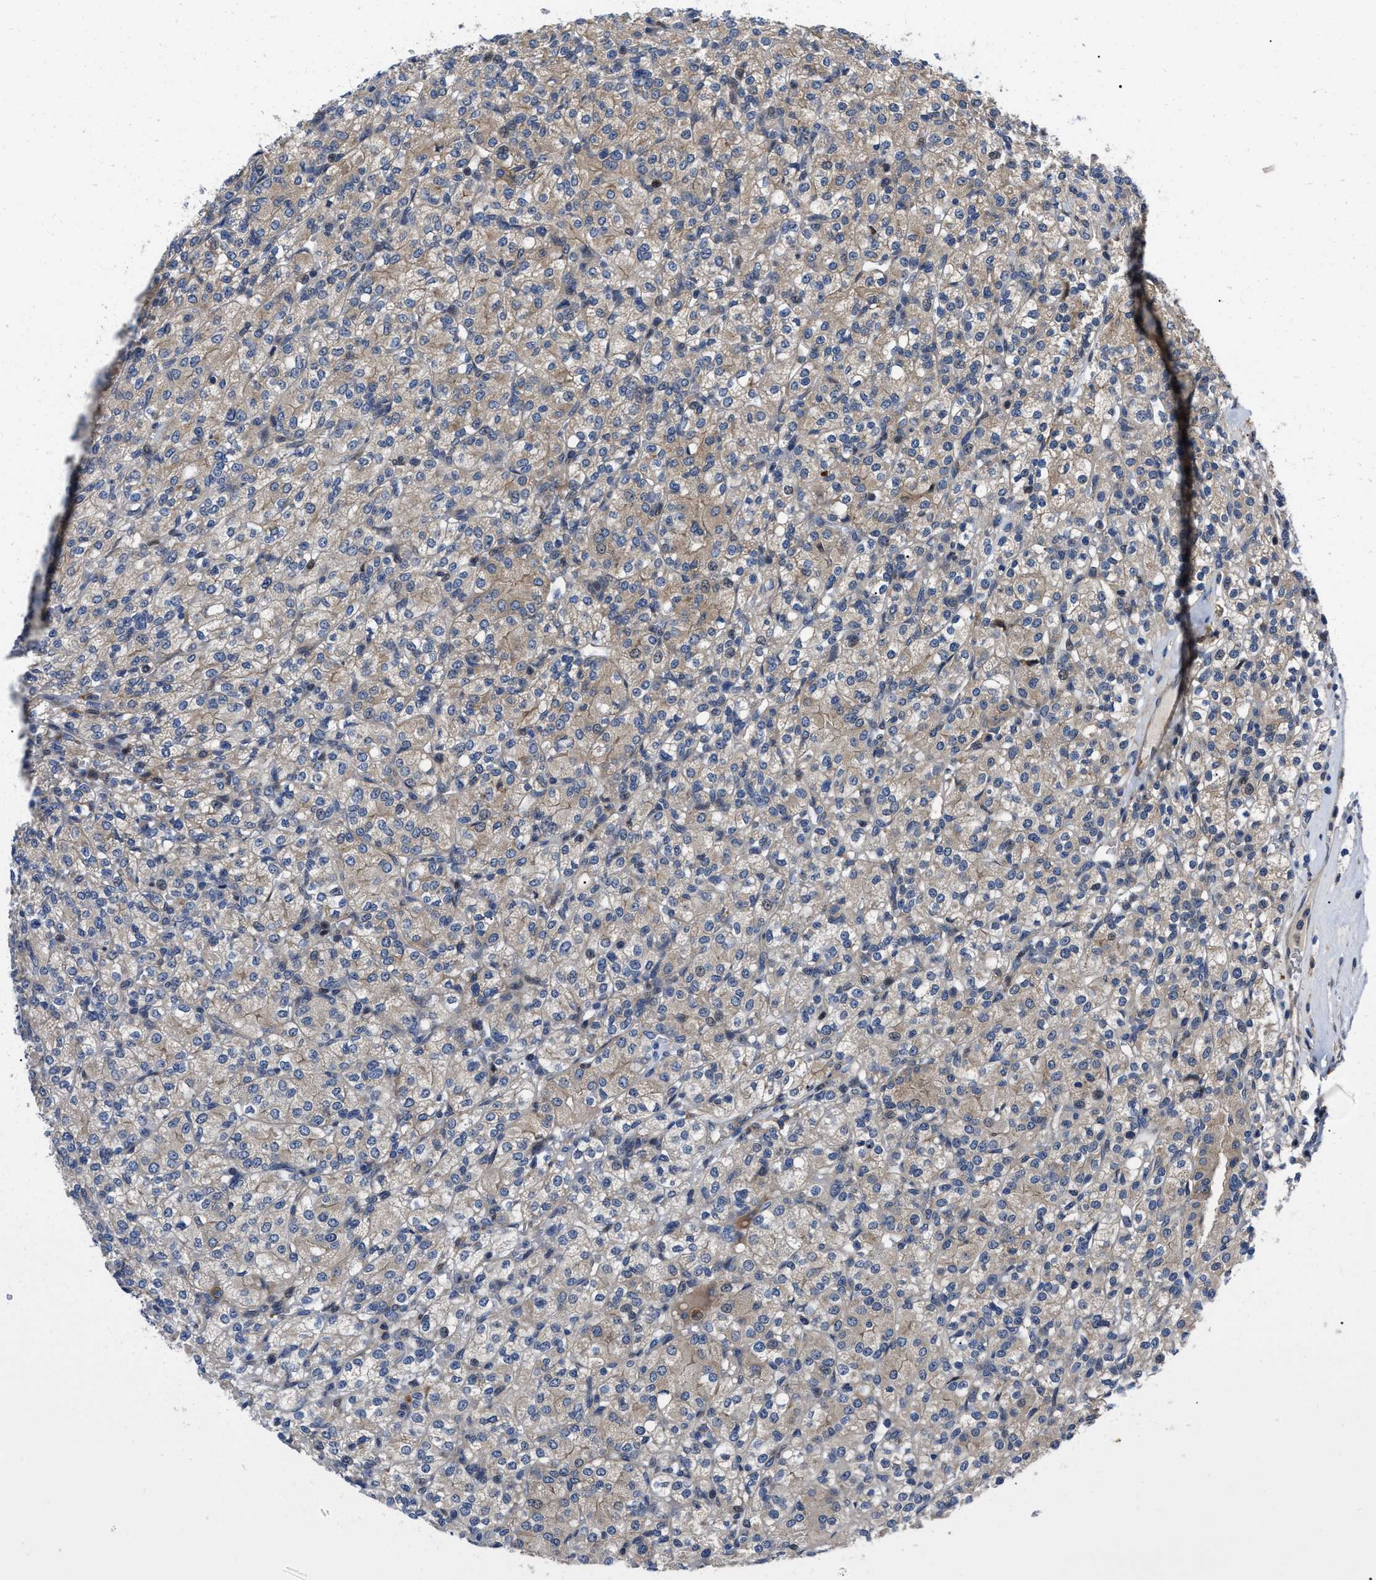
{"staining": {"intensity": "weak", "quantity": ">75%", "location": "cytoplasmic/membranous"}, "tissue": "renal cancer", "cell_type": "Tumor cells", "image_type": "cancer", "snomed": [{"axis": "morphology", "description": "Adenocarcinoma, NOS"}, {"axis": "topography", "description": "Kidney"}], "caption": "Renal cancer (adenocarcinoma) stained with DAB (3,3'-diaminobenzidine) IHC displays low levels of weak cytoplasmic/membranous positivity in approximately >75% of tumor cells.", "gene": "PPWD1", "patient": {"sex": "male", "age": 77}}